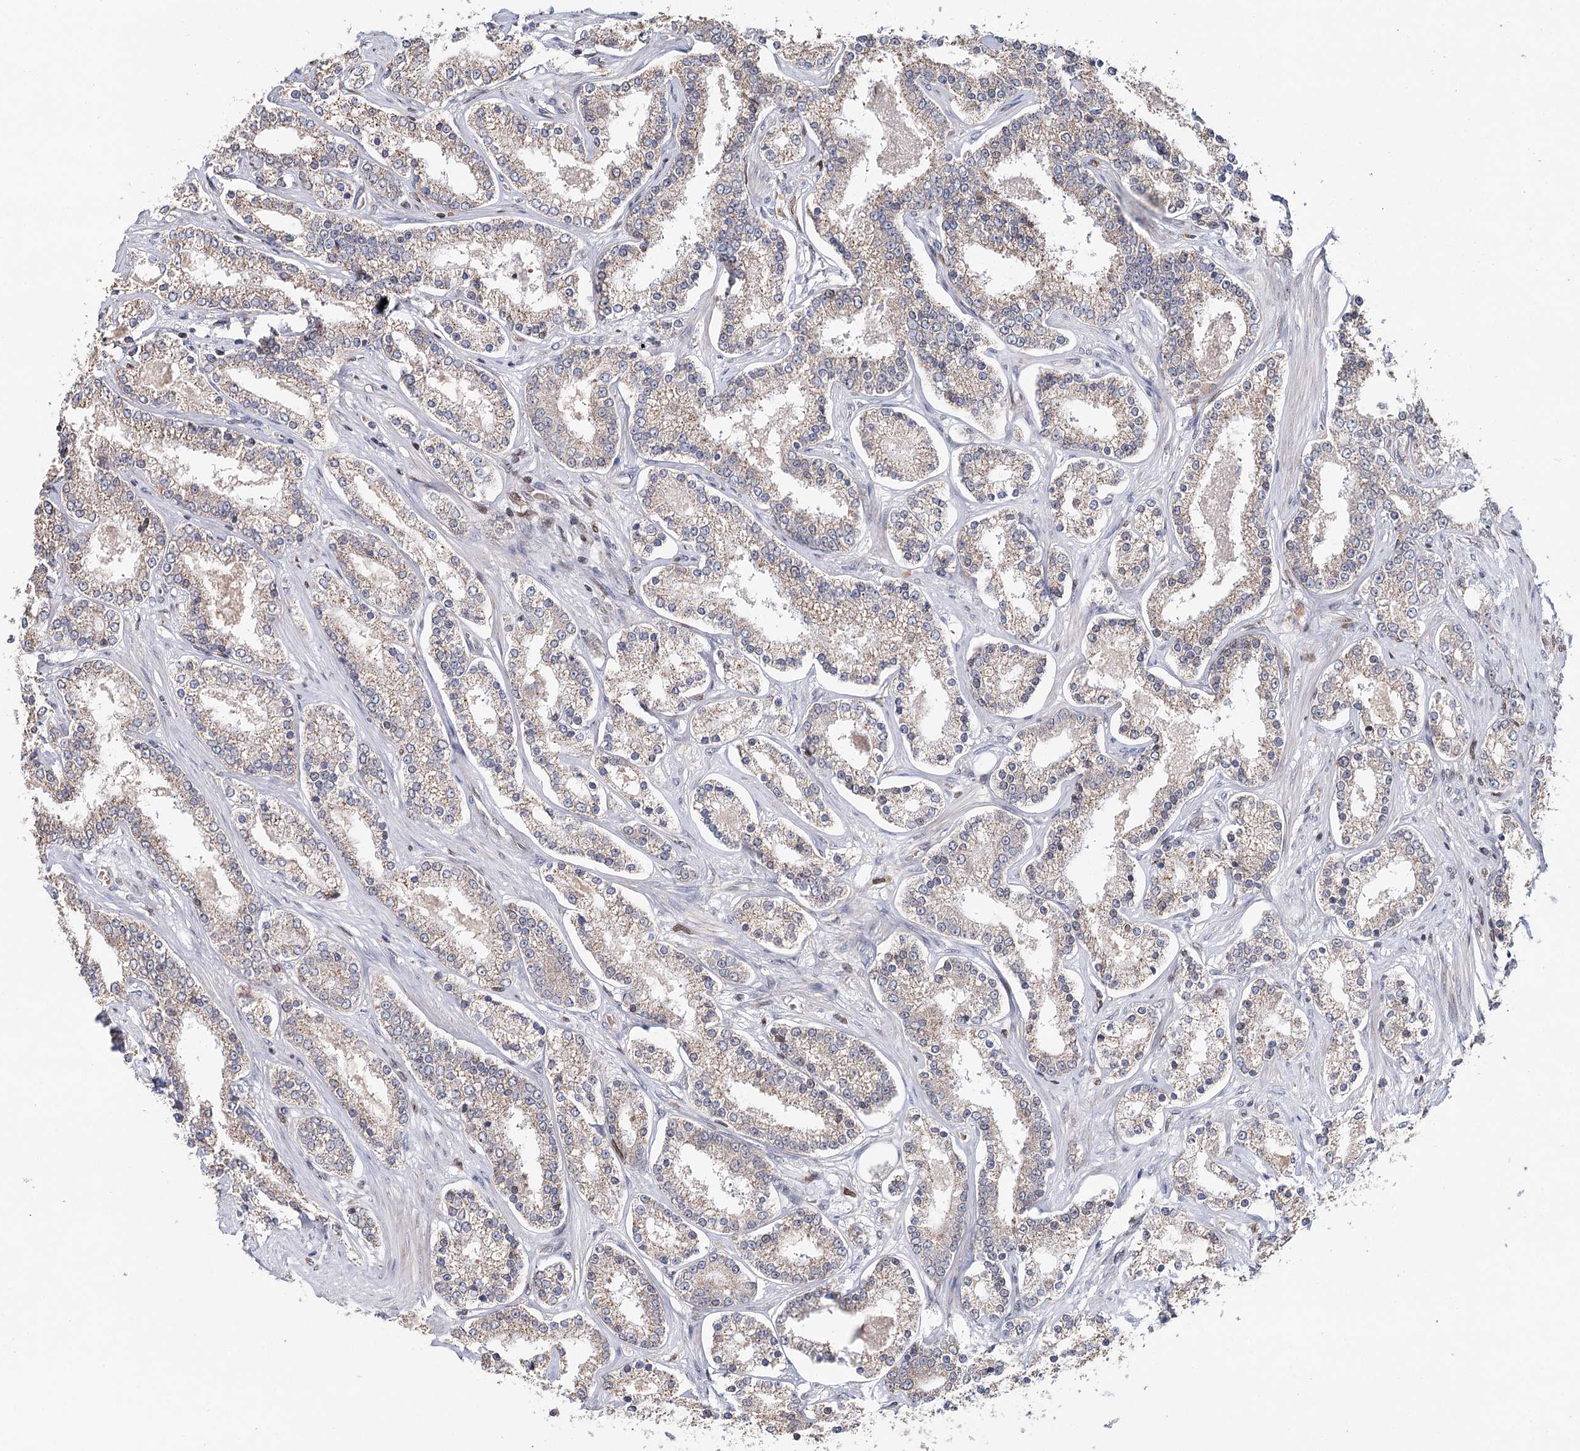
{"staining": {"intensity": "weak", "quantity": ">75%", "location": "cytoplasmic/membranous"}, "tissue": "prostate cancer", "cell_type": "Tumor cells", "image_type": "cancer", "snomed": [{"axis": "morphology", "description": "Normal tissue, NOS"}, {"axis": "morphology", "description": "Adenocarcinoma, High grade"}, {"axis": "topography", "description": "Prostate"}], "caption": "High-grade adenocarcinoma (prostate) stained for a protein shows weak cytoplasmic/membranous positivity in tumor cells.", "gene": "CFAP46", "patient": {"sex": "male", "age": 83}}